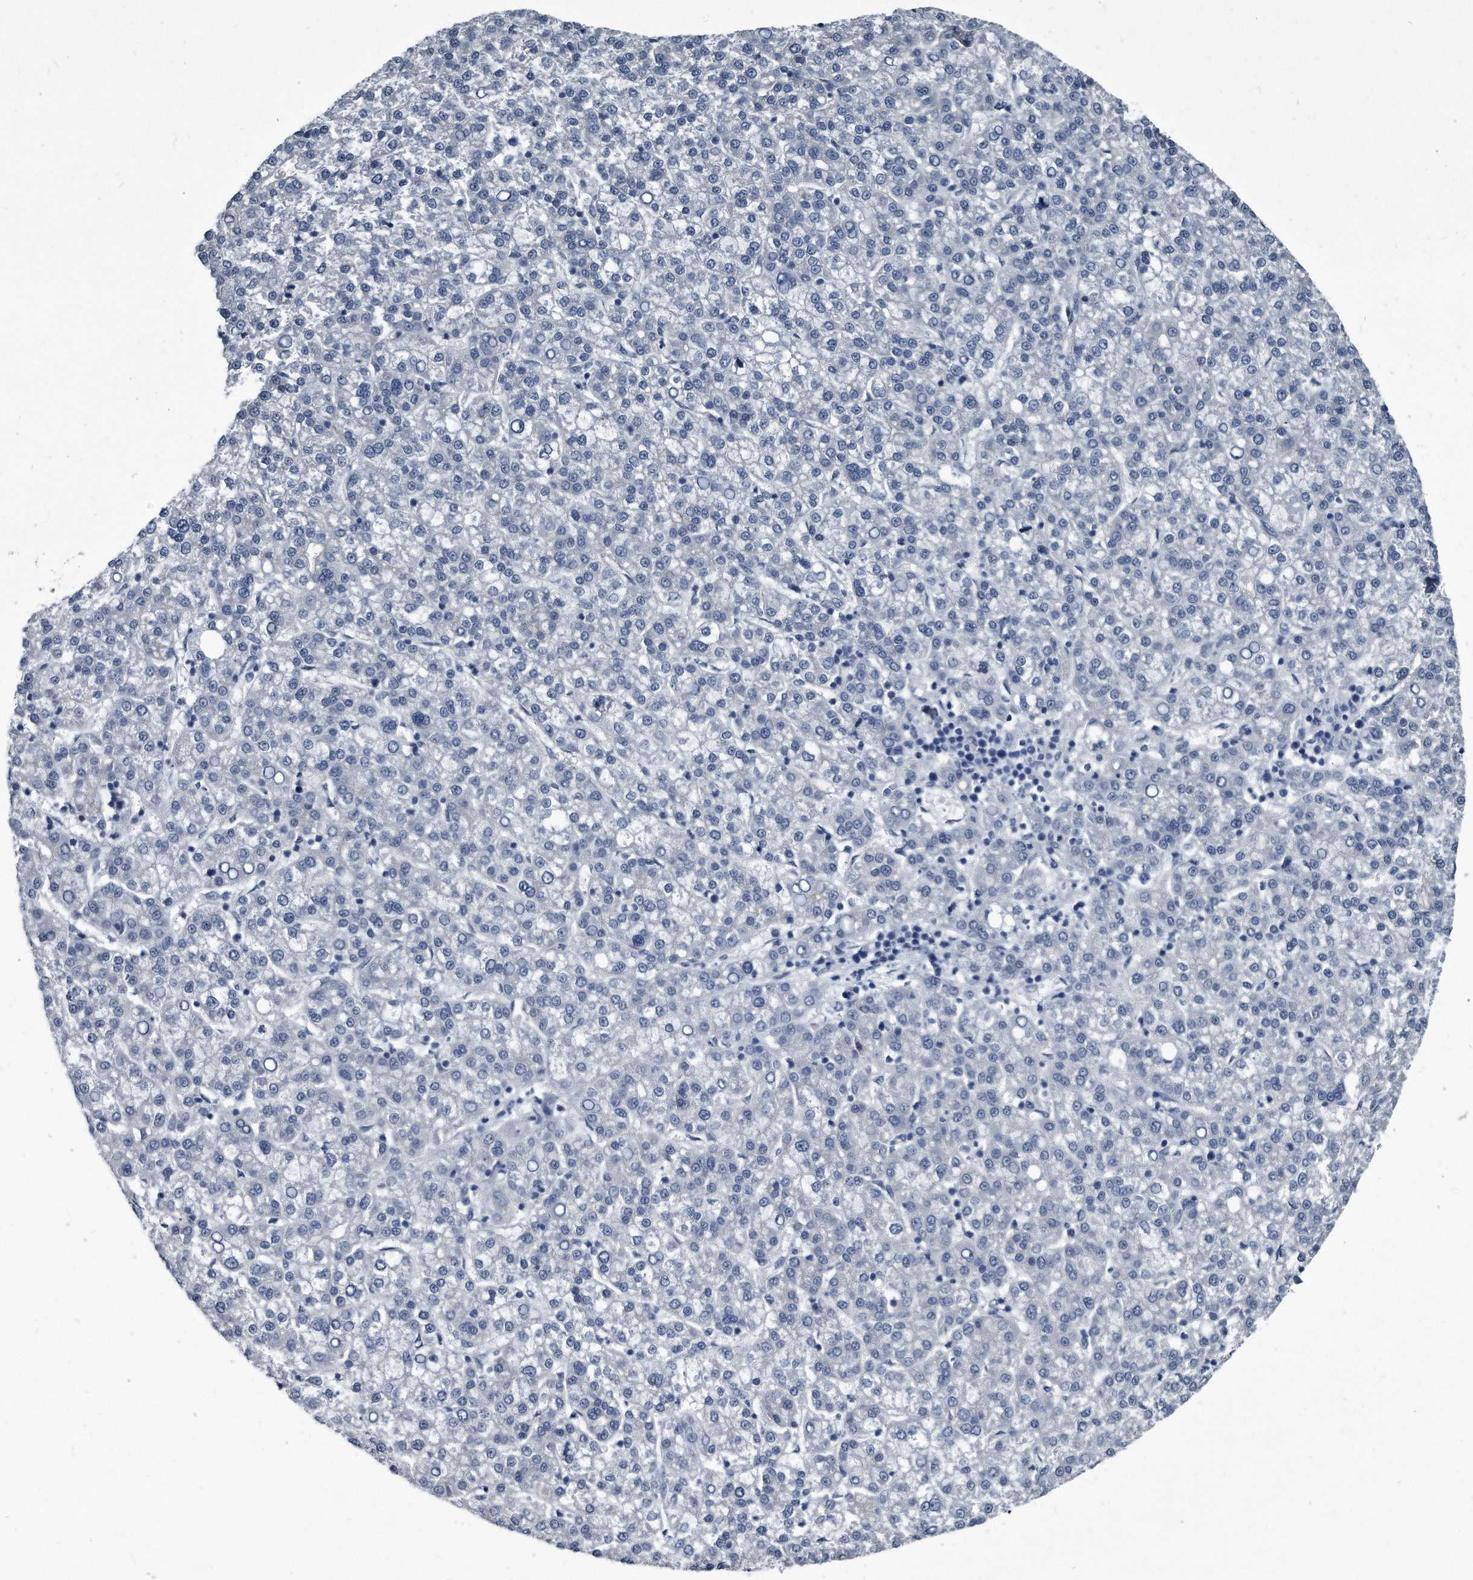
{"staining": {"intensity": "negative", "quantity": "none", "location": "none"}, "tissue": "liver cancer", "cell_type": "Tumor cells", "image_type": "cancer", "snomed": [{"axis": "morphology", "description": "Carcinoma, Hepatocellular, NOS"}, {"axis": "topography", "description": "Liver"}], "caption": "High power microscopy image of an immunohistochemistry image of liver cancer (hepatocellular carcinoma), revealing no significant positivity in tumor cells.", "gene": "PLEC", "patient": {"sex": "female", "age": 58}}